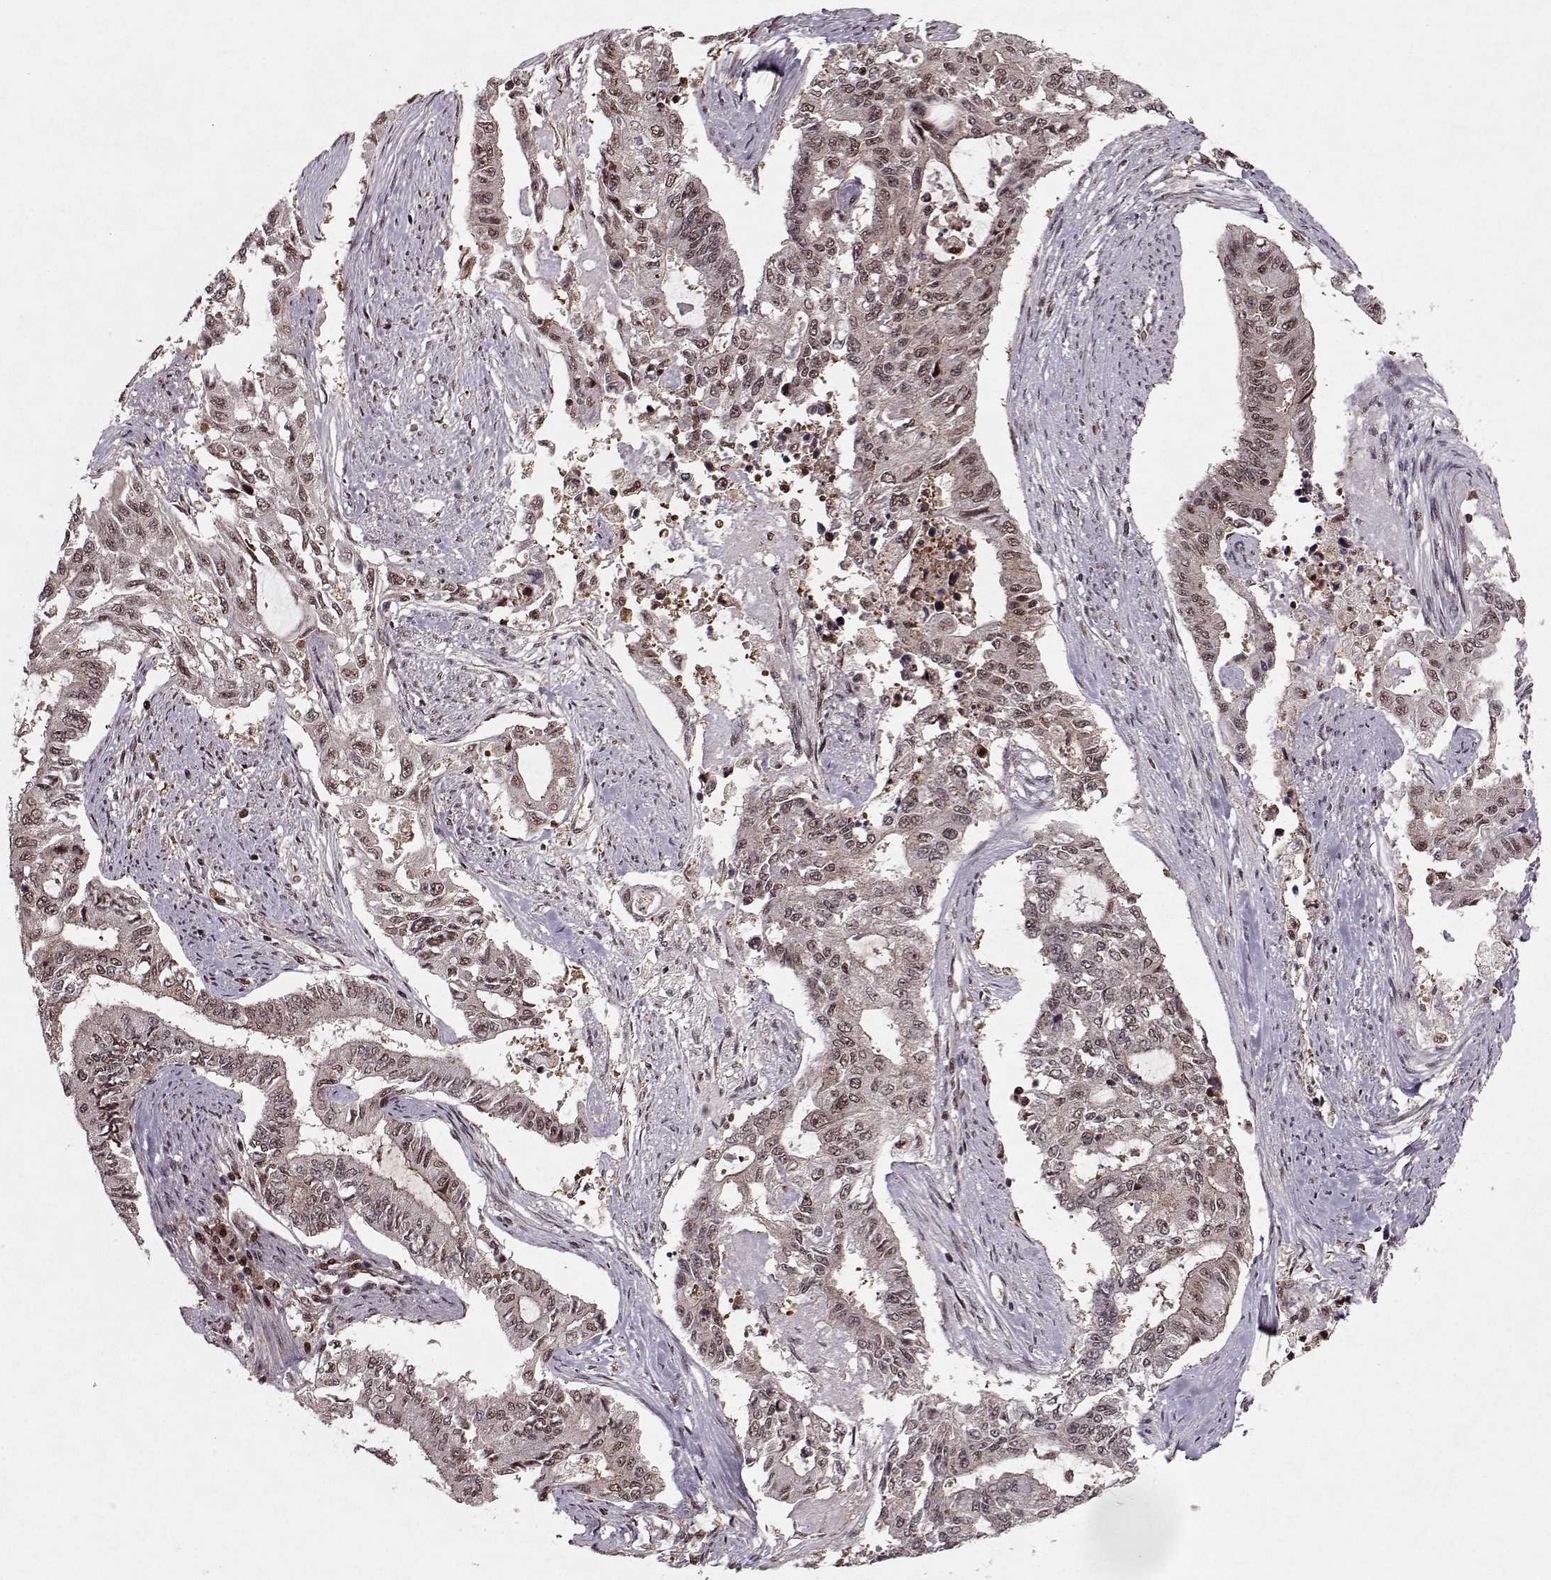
{"staining": {"intensity": "weak", "quantity": "25%-75%", "location": "nuclear"}, "tissue": "endometrial cancer", "cell_type": "Tumor cells", "image_type": "cancer", "snomed": [{"axis": "morphology", "description": "Adenocarcinoma, NOS"}, {"axis": "topography", "description": "Uterus"}], "caption": "Immunohistochemical staining of endometrial cancer displays weak nuclear protein positivity in approximately 25%-75% of tumor cells.", "gene": "PSMA7", "patient": {"sex": "female", "age": 59}}